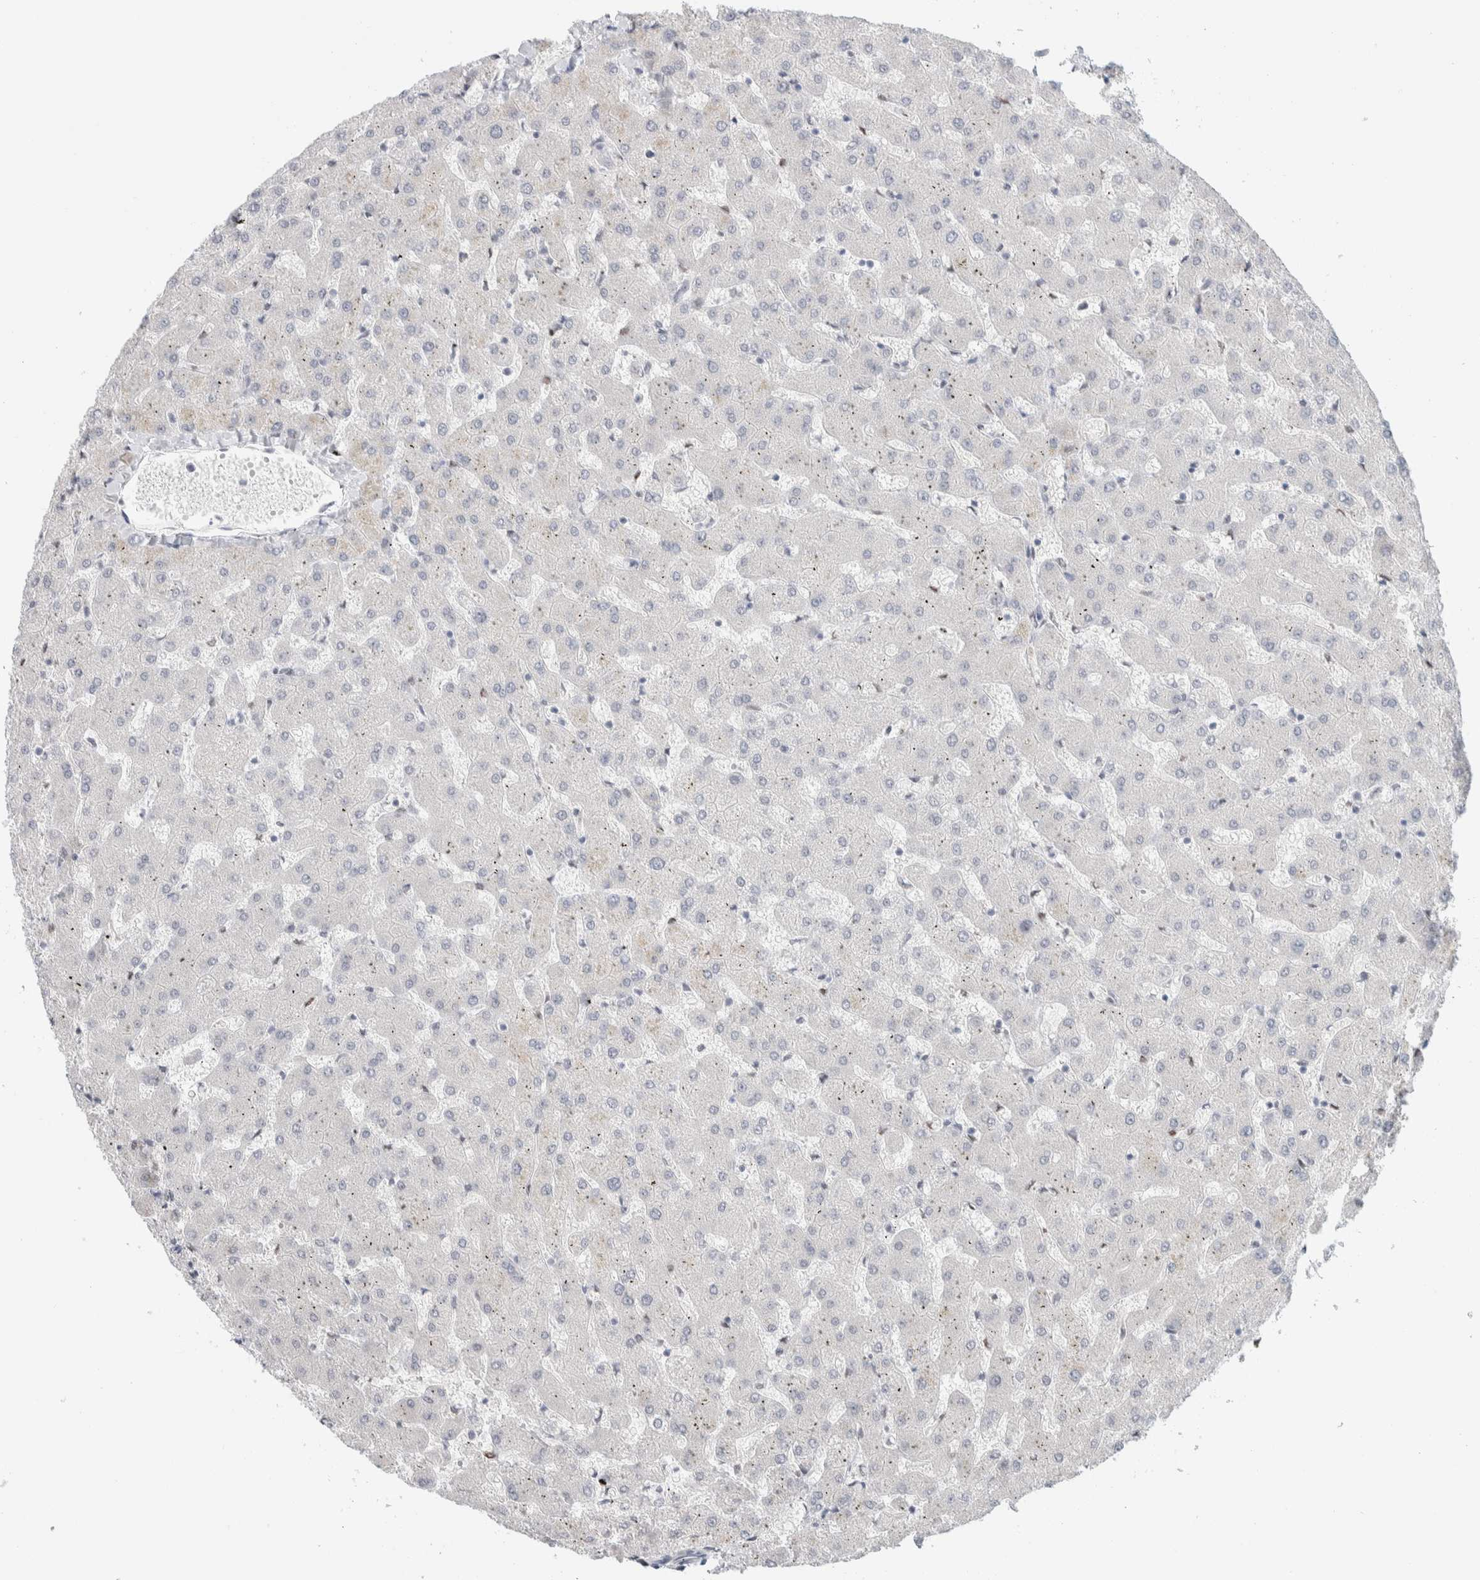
{"staining": {"intensity": "negative", "quantity": "none", "location": "none"}, "tissue": "liver", "cell_type": "Cholangiocytes", "image_type": "normal", "snomed": [{"axis": "morphology", "description": "Normal tissue, NOS"}, {"axis": "topography", "description": "Liver"}], "caption": "The immunohistochemistry histopathology image has no significant positivity in cholangiocytes of liver.", "gene": "PRMT1", "patient": {"sex": "female", "age": 63}}